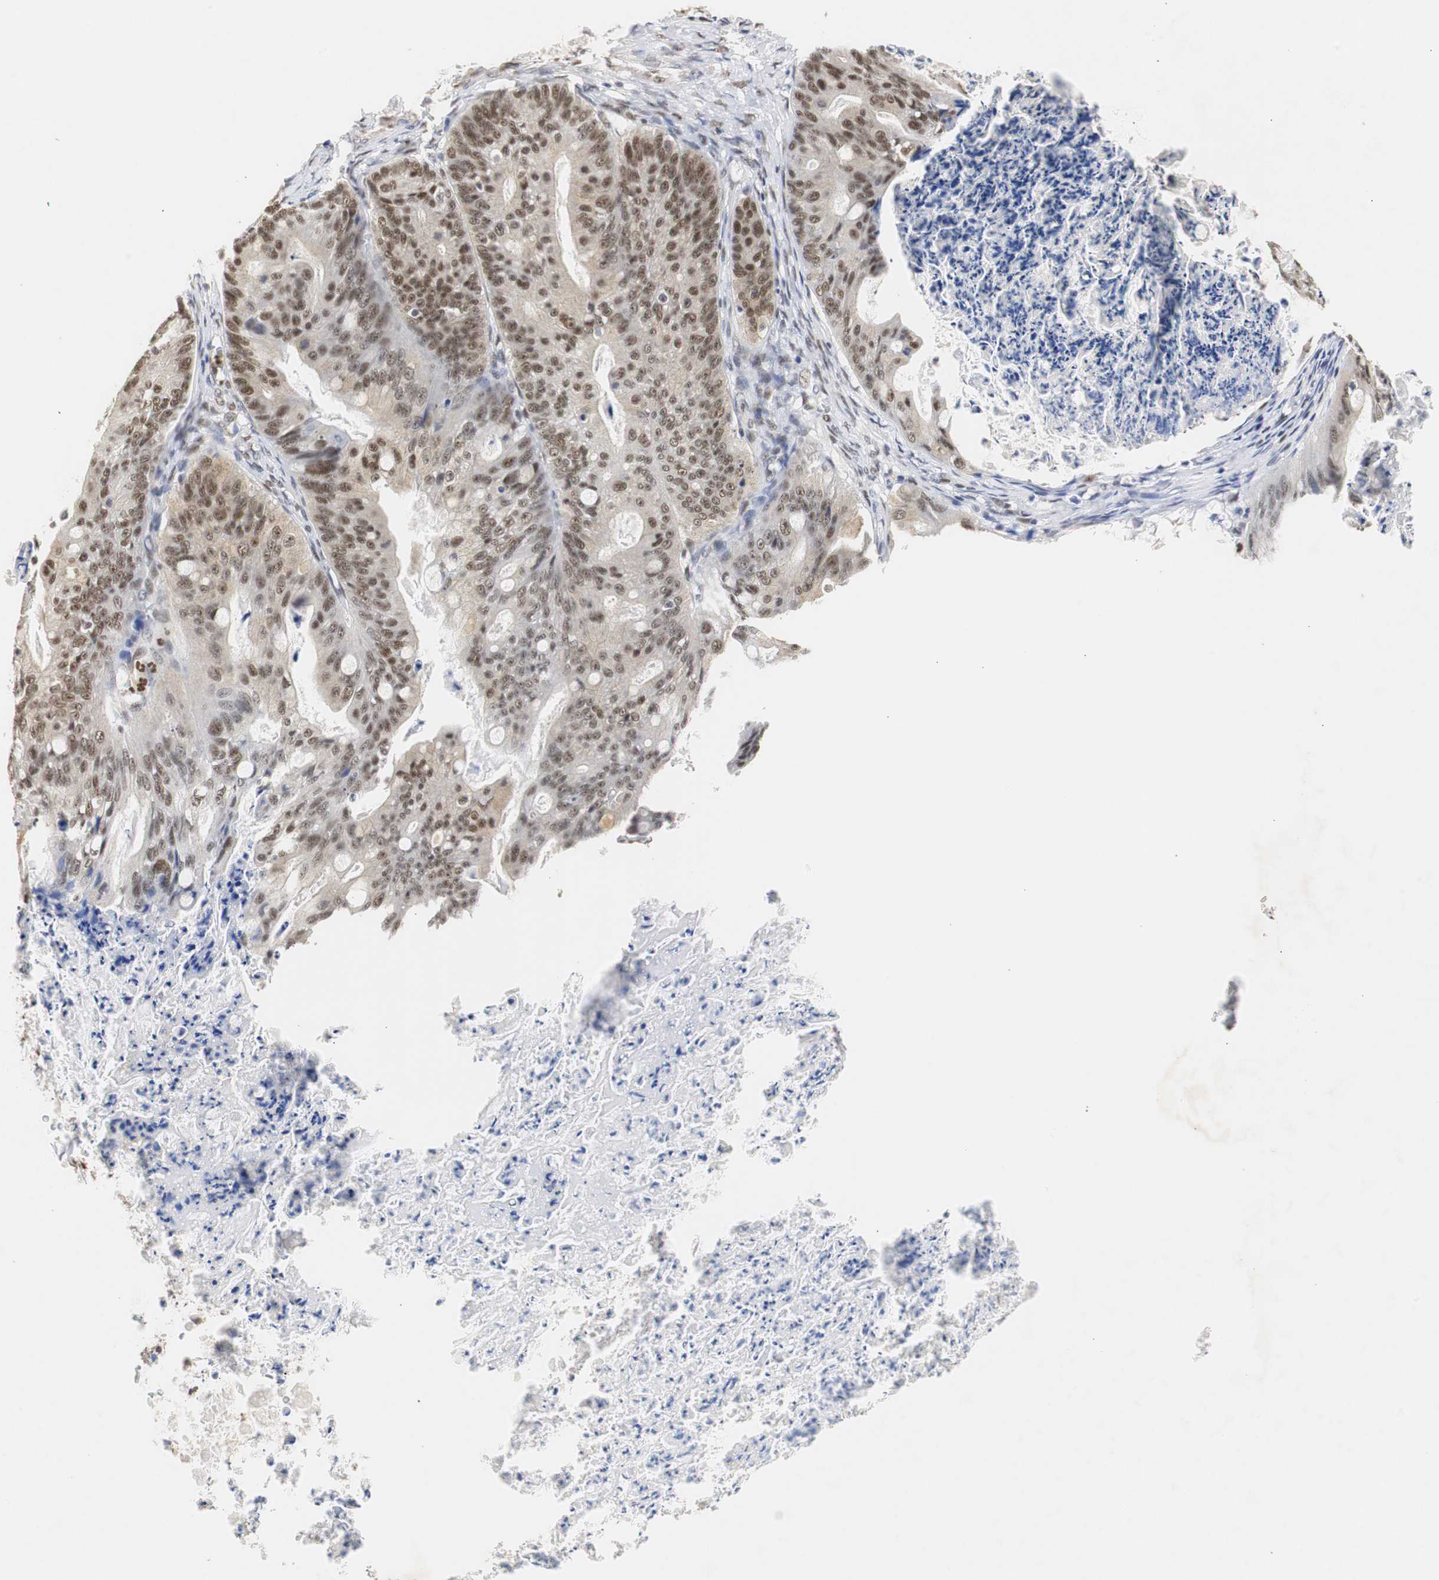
{"staining": {"intensity": "moderate", "quantity": ">75%", "location": "nuclear"}, "tissue": "ovarian cancer", "cell_type": "Tumor cells", "image_type": "cancer", "snomed": [{"axis": "morphology", "description": "Cystadenocarcinoma, mucinous, NOS"}, {"axis": "topography", "description": "Ovary"}], "caption": "The histopathology image demonstrates a brown stain indicating the presence of a protein in the nuclear of tumor cells in mucinous cystadenocarcinoma (ovarian).", "gene": "ZFC3H1", "patient": {"sex": "female", "age": 36}}